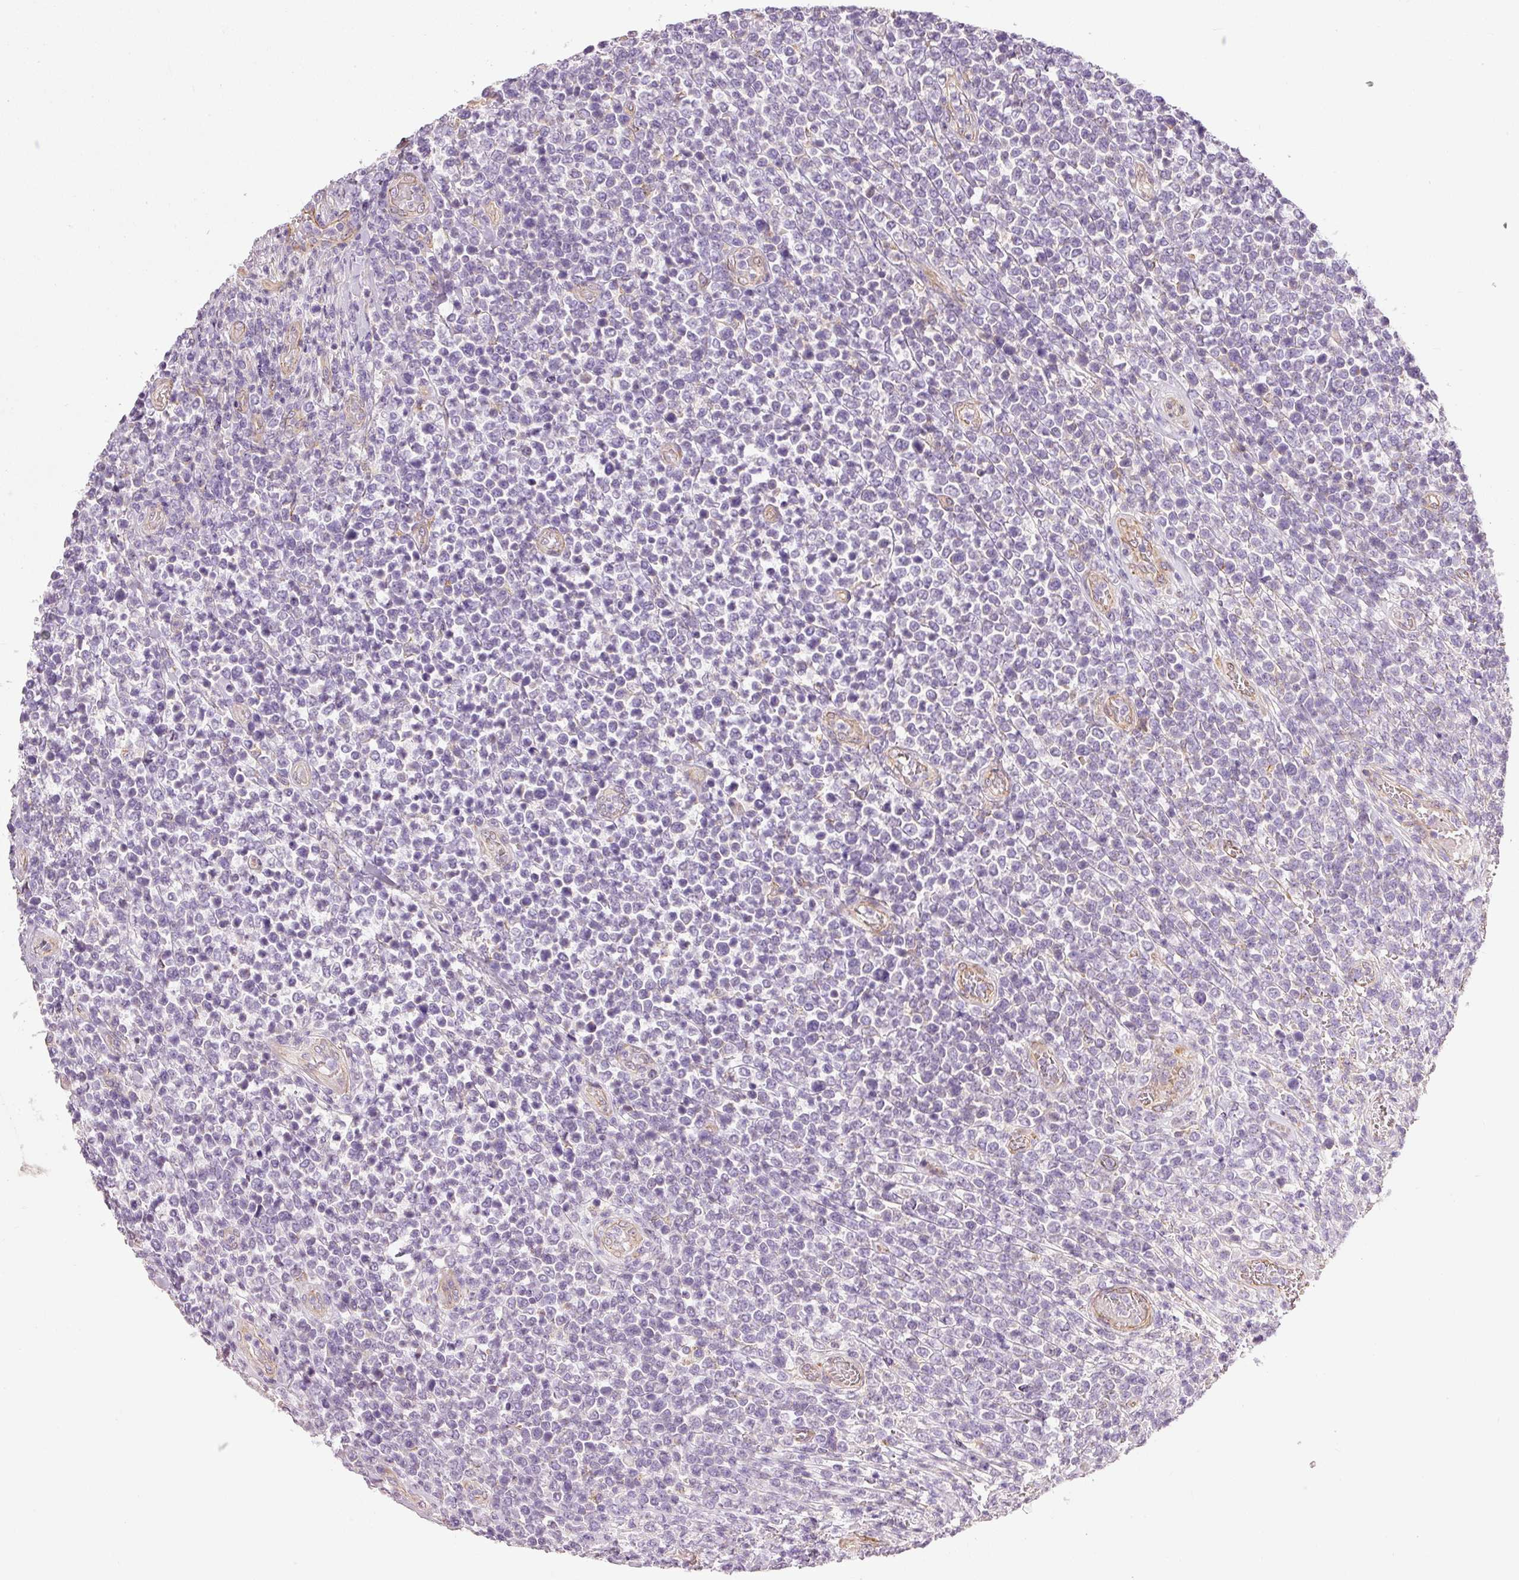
{"staining": {"intensity": "negative", "quantity": "none", "location": "none"}, "tissue": "lymphoma", "cell_type": "Tumor cells", "image_type": "cancer", "snomed": [{"axis": "morphology", "description": "Malignant lymphoma, non-Hodgkin's type, High grade"}, {"axis": "topography", "description": "Soft tissue"}], "caption": "Tumor cells show no significant expression in high-grade malignant lymphoma, non-Hodgkin's type.", "gene": "OSR2", "patient": {"sex": "female", "age": 56}}